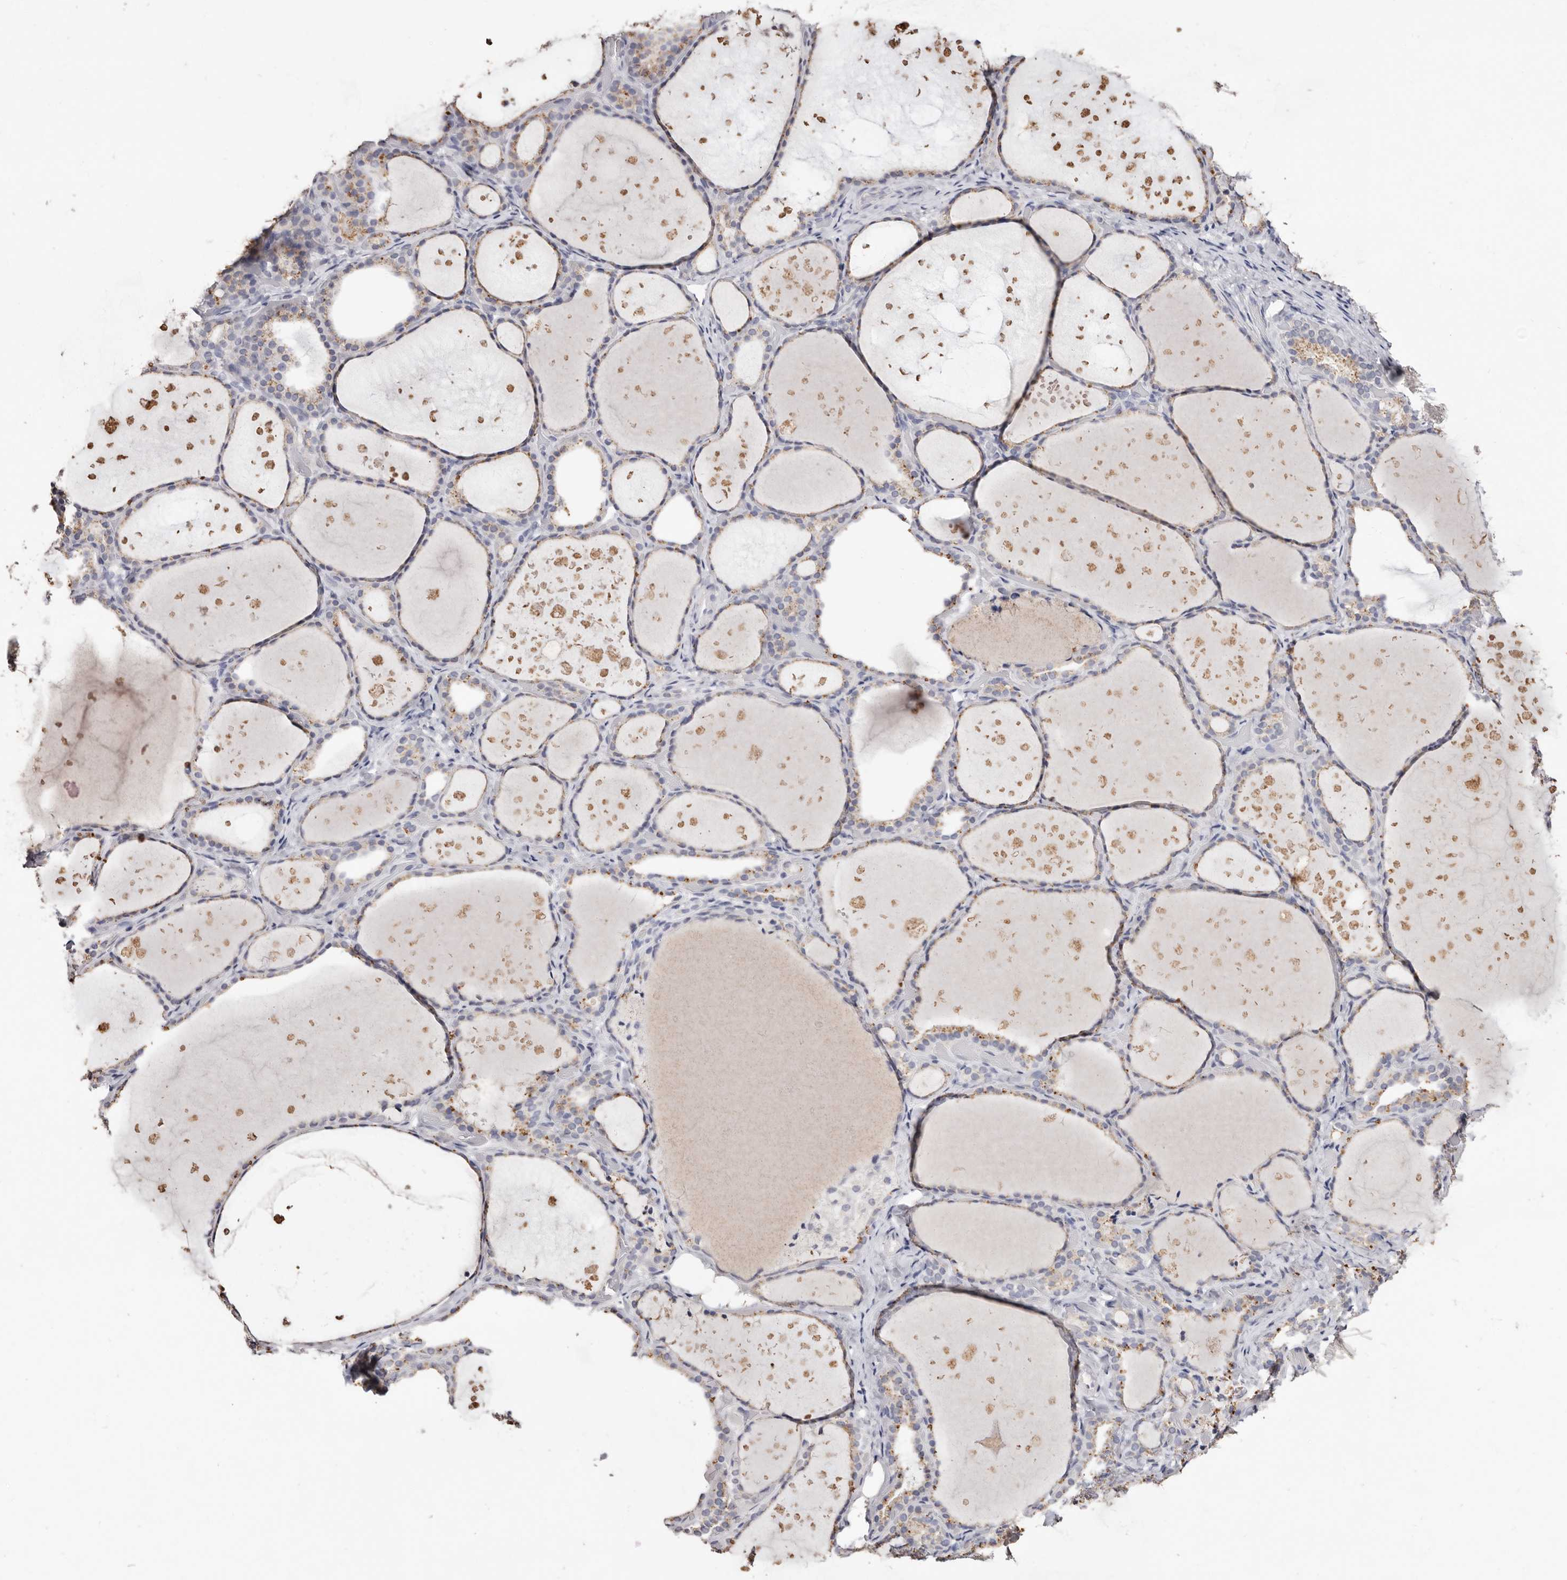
{"staining": {"intensity": "moderate", "quantity": "25%-75%", "location": "cytoplasmic/membranous"}, "tissue": "thyroid gland", "cell_type": "Glandular cells", "image_type": "normal", "snomed": [{"axis": "morphology", "description": "Normal tissue, NOS"}, {"axis": "topography", "description": "Thyroid gland"}], "caption": "Thyroid gland stained with immunohistochemistry reveals moderate cytoplasmic/membranous expression in about 25%-75% of glandular cells. The protein is stained brown, and the nuclei are stained in blue (DAB (3,3'-diaminobenzidine) IHC with brightfield microscopy, high magnification).", "gene": "LGALS7B", "patient": {"sex": "female", "age": 44}}